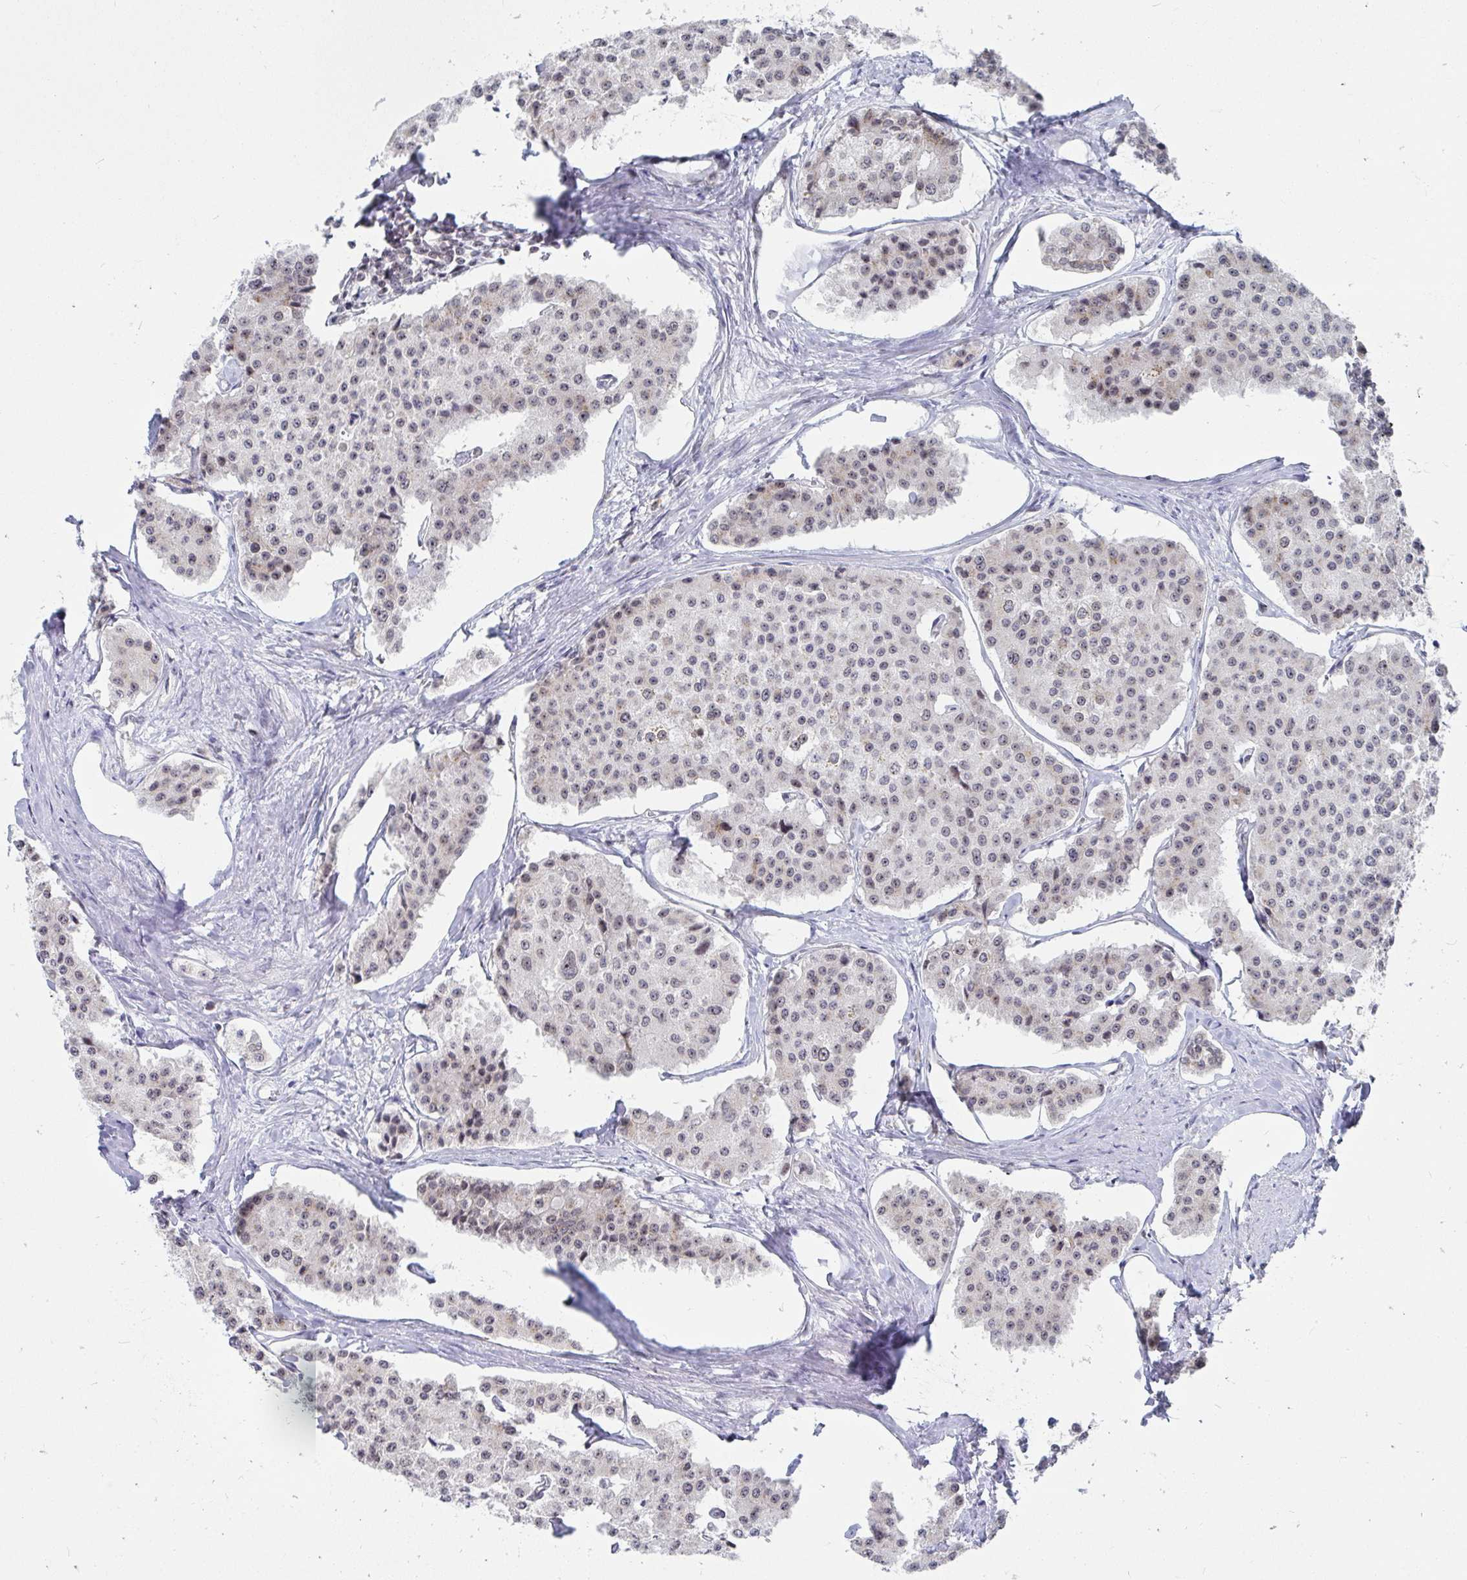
{"staining": {"intensity": "weak", "quantity": "25%-75%", "location": "nuclear"}, "tissue": "carcinoid", "cell_type": "Tumor cells", "image_type": "cancer", "snomed": [{"axis": "morphology", "description": "Carcinoid, malignant, NOS"}, {"axis": "topography", "description": "Small intestine"}], "caption": "This is an image of immunohistochemistry staining of carcinoid (malignant), which shows weak staining in the nuclear of tumor cells.", "gene": "TRIP12", "patient": {"sex": "female", "age": 65}}